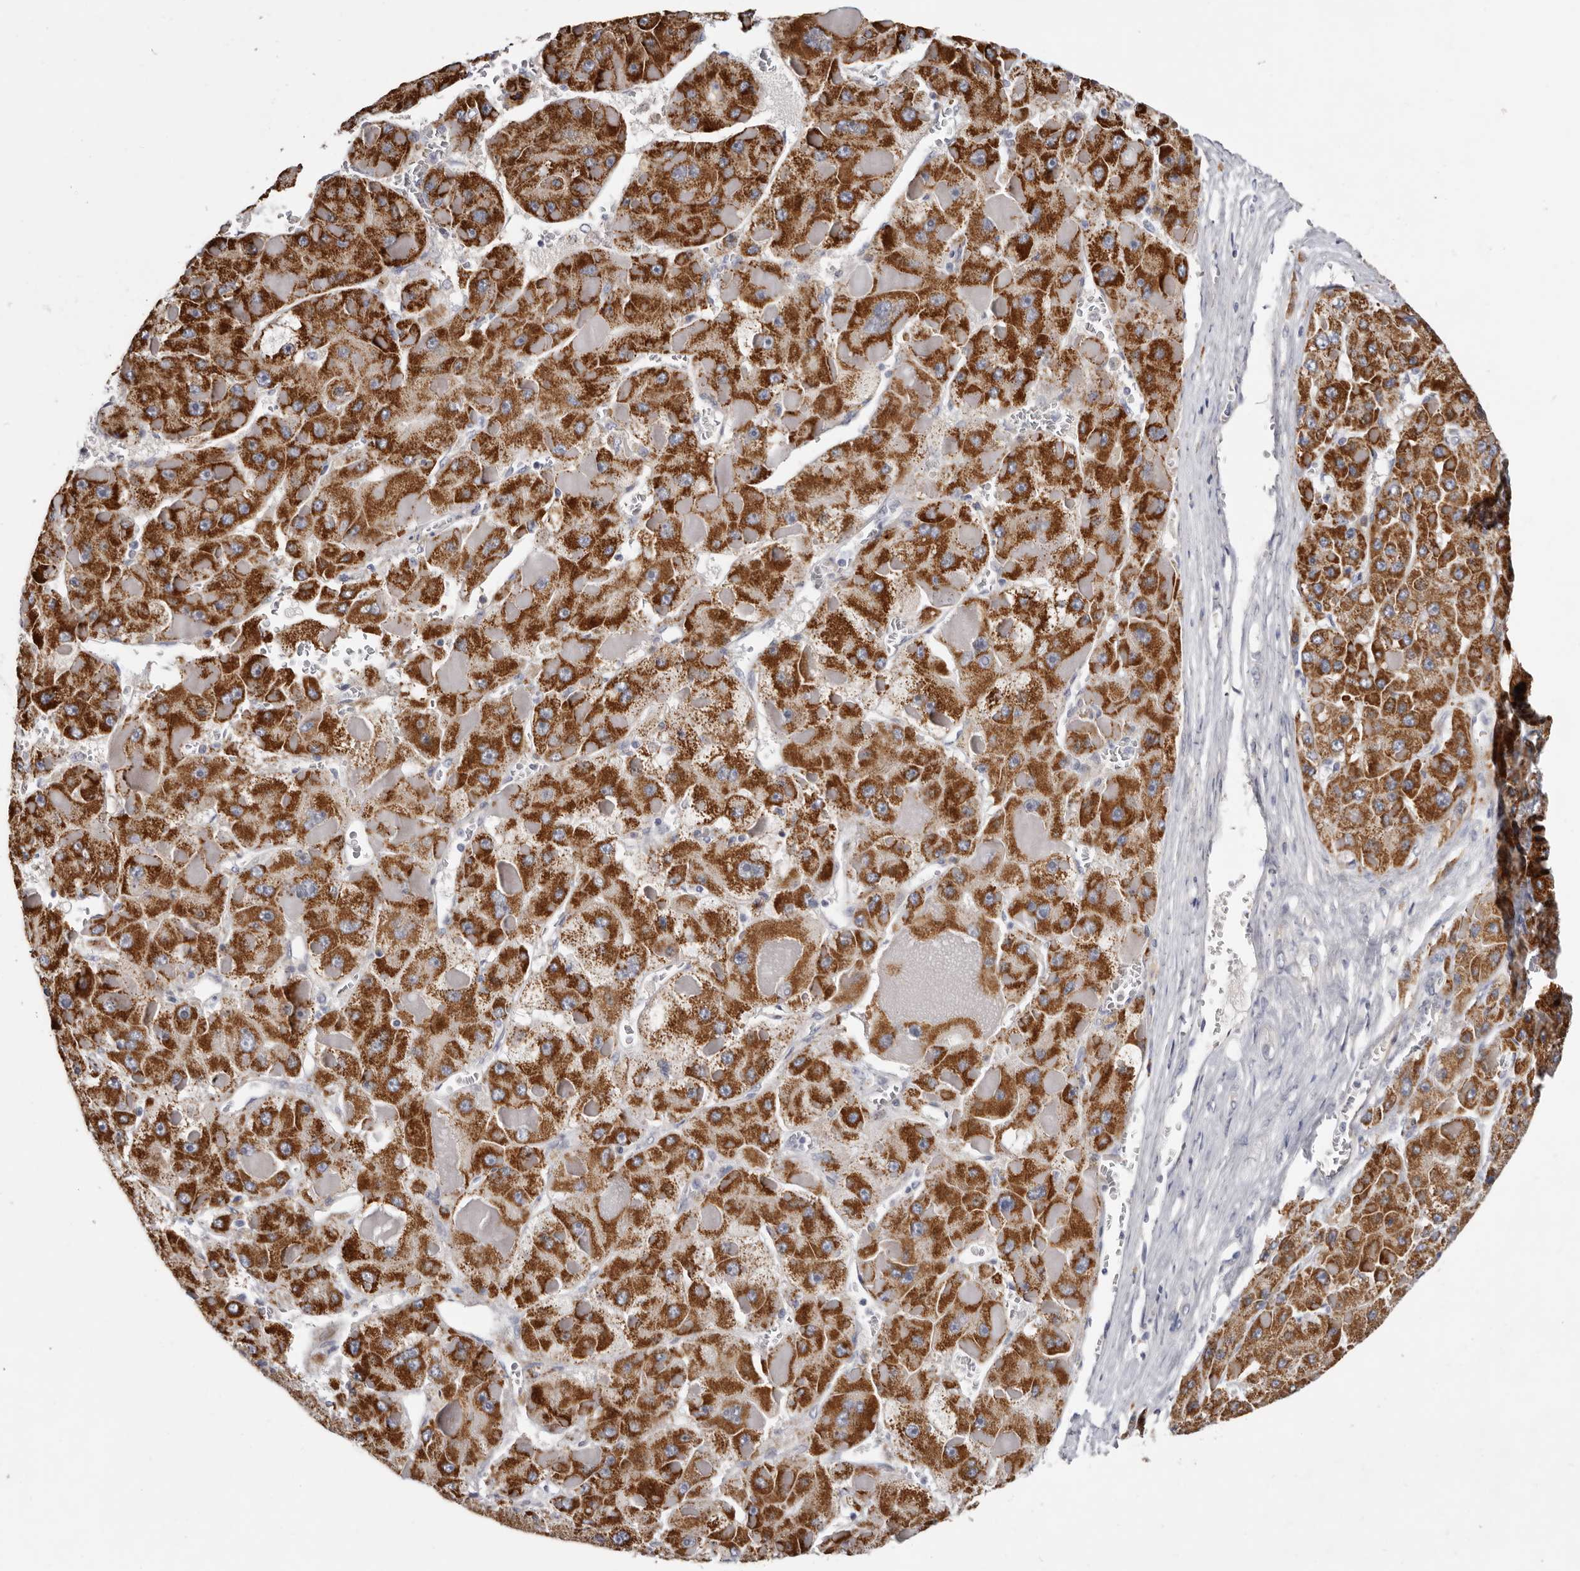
{"staining": {"intensity": "strong", "quantity": ">75%", "location": "cytoplasmic/membranous"}, "tissue": "liver cancer", "cell_type": "Tumor cells", "image_type": "cancer", "snomed": [{"axis": "morphology", "description": "Carcinoma, Hepatocellular, NOS"}, {"axis": "topography", "description": "Liver"}], "caption": "This histopathology image reveals hepatocellular carcinoma (liver) stained with IHC to label a protein in brown. The cytoplasmic/membranous of tumor cells show strong positivity for the protein. Nuclei are counter-stained blue.", "gene": "SPTA1", "patient": {"sex": "female", "age": 73}}